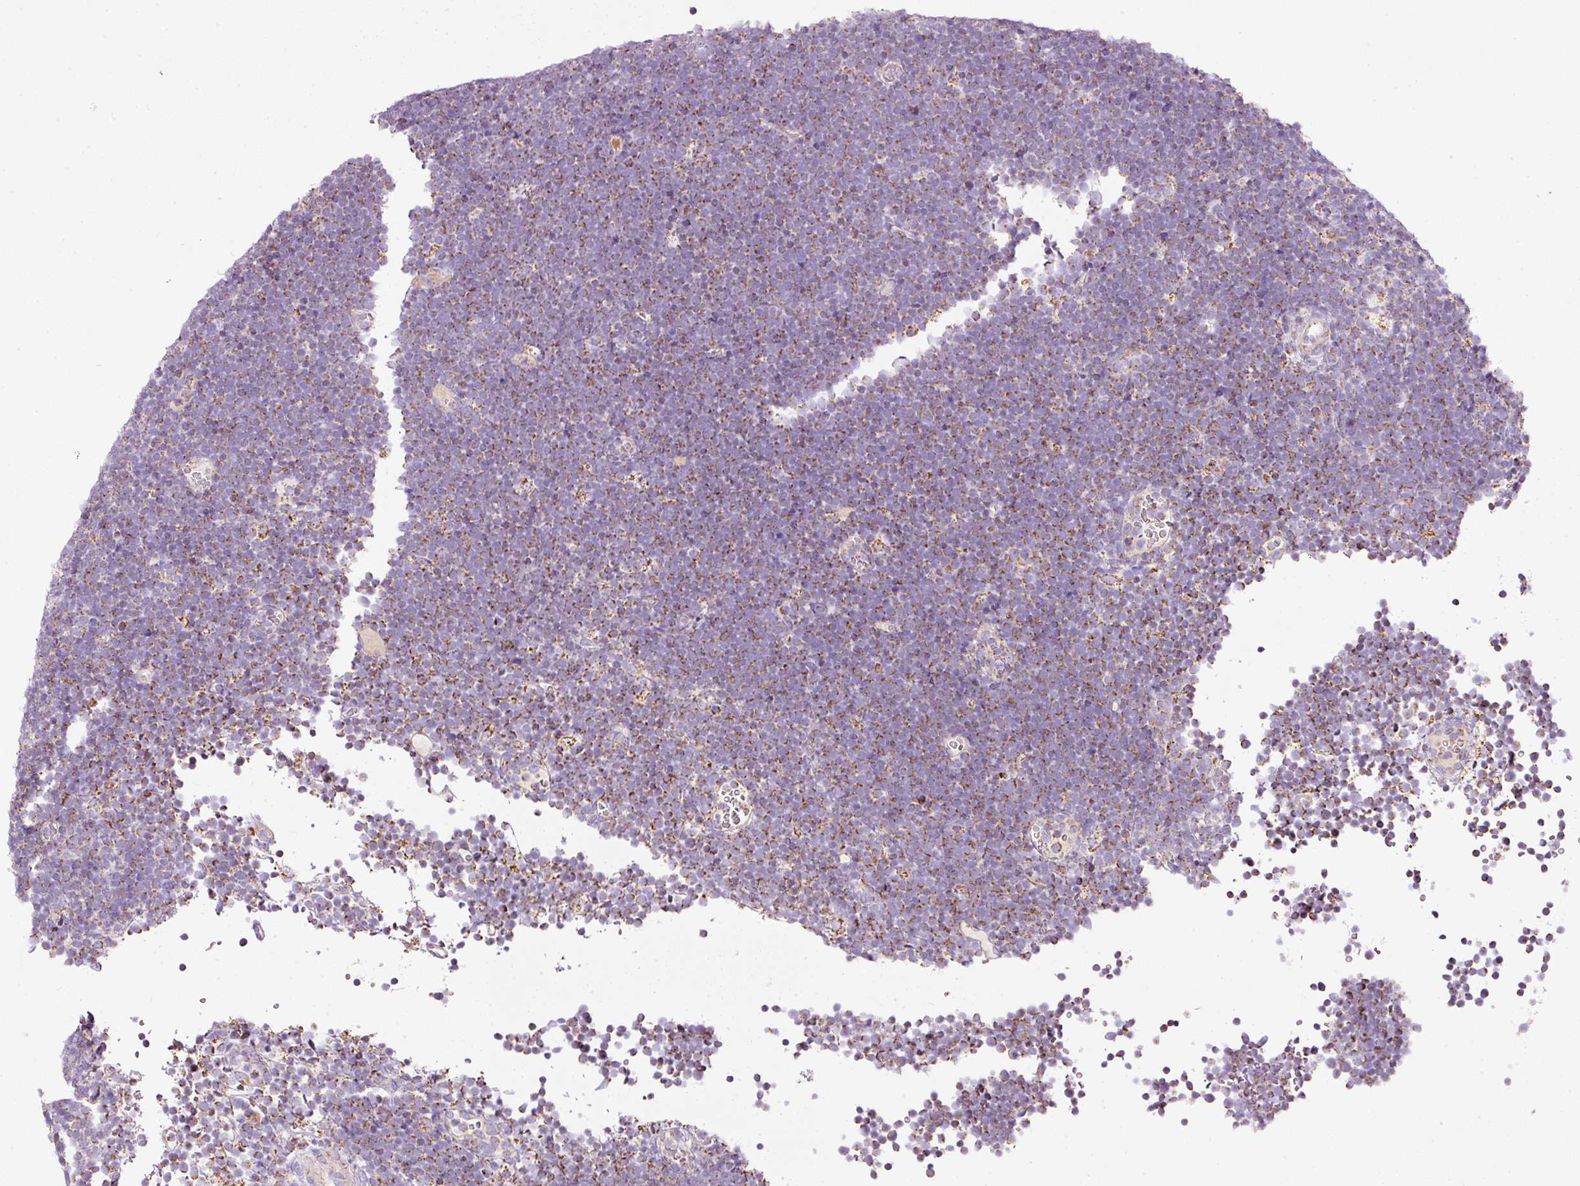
{"staining": {"intensity": "moderate", "quantity": "25%-75%", "location": "cytoplasmic/membranous"}, "tissue": "lymphoma", "cell_type": "Tumor cells", "image_type": "cancer", "snomed": [{"axis": "morphology", "description": "Malignant lymphoma, non-Hodgkin's type, High grade"}, {"axis": "topography", "description": "Lymph node"}], "caption": "A brown stain highlights moderate cytoplasmic/membranous positivity of a protein in human malignant lymphoma, non-Hodgkin's type (high-grade) tumor cells.", "gene": "SDHA", "patient": {"sex": "male", "age": 13}}